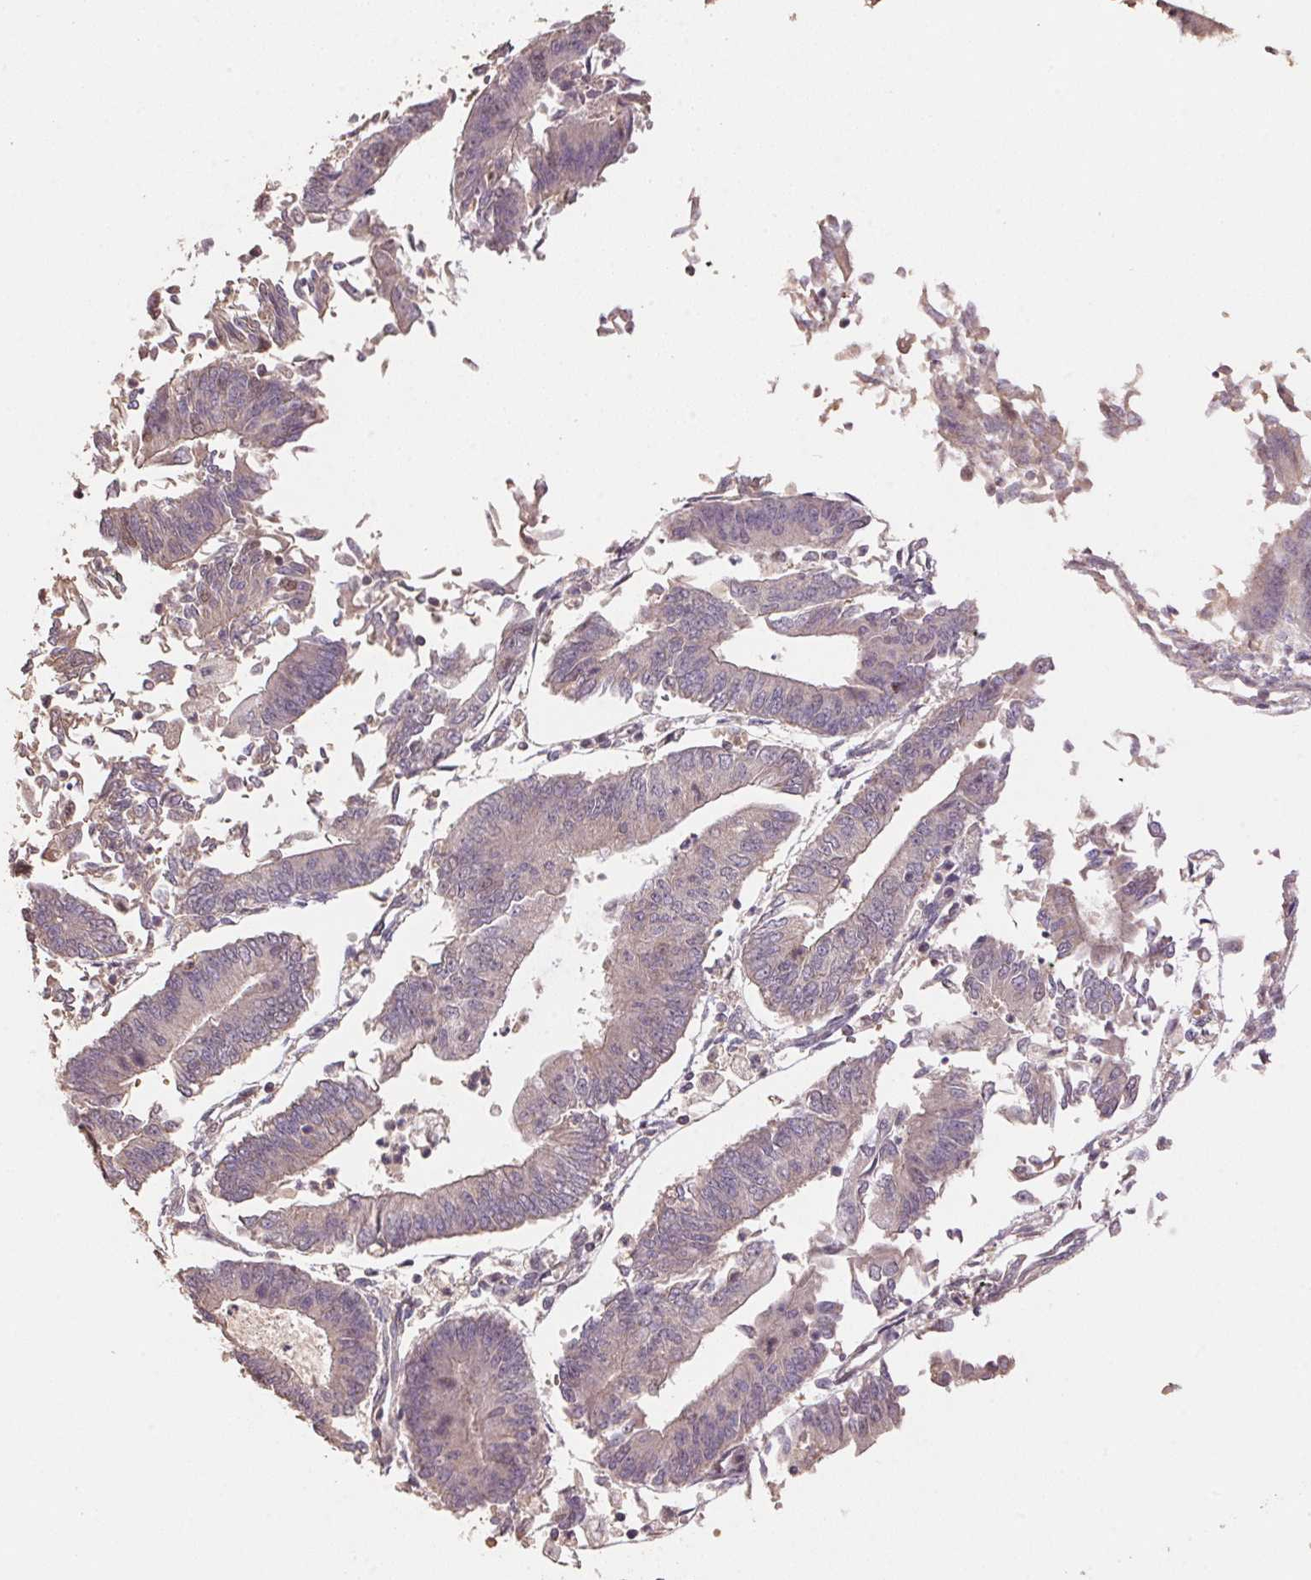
{"staining": {"intensity": "negative", "quantity": "none", "location": "none"}, "tissue": "endometrial cancer", "cell_type": "Tumor cells", "image_type": "cancer", "snomed": [{"axis": "morphology", "description": "Adenocarcinoma, NOS"}, {"axis": "topography", "description": "Endometrium"}], "caption": "IHC of adenocarcinoma (endometrial) exhibits no expression in tumor cells.", "gene": "CENPF", "patient": {"sex": "female", "age": 65}}